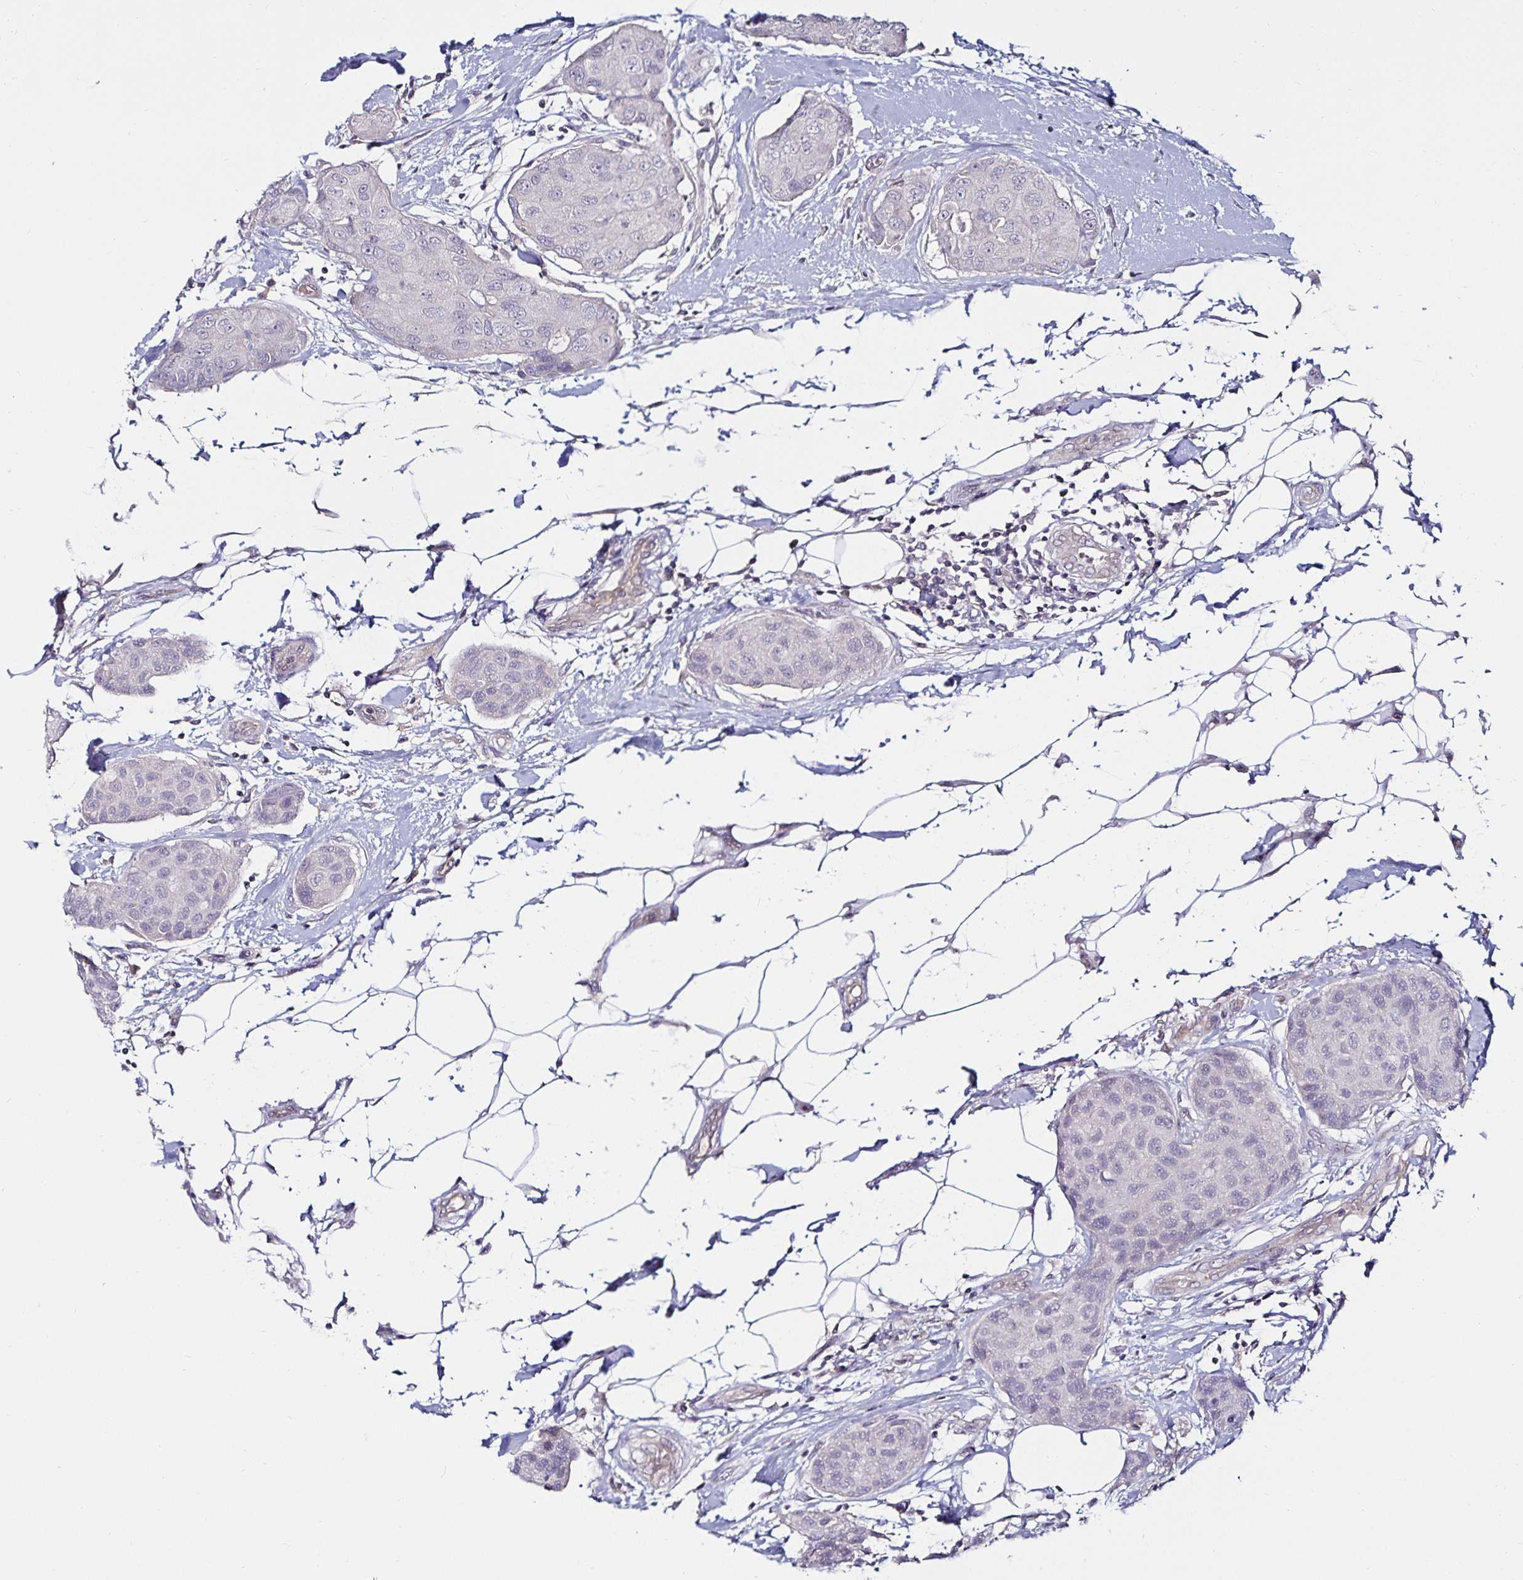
{"staining": {"intensity": "negative", "quantity": "none", "location": "none"}, "tissue": "breast cancer", "cell_type": "Tumor cells", "image_type": "cancer", "snomed": [{"axis": "morphology", "description": "Duct carcinoma"}, {"axis": "topography", "description": "Breast"}, {"axis": "topography", "description": "Lymph node"}], "caption": "This is an immunohistochemistry photomicrograph of human breast cancer (invasive ductal carcinoma). There is no staining in tumor cells.", "gene": "ACSL5", "patient": {"sex": "female", "age": 80}}